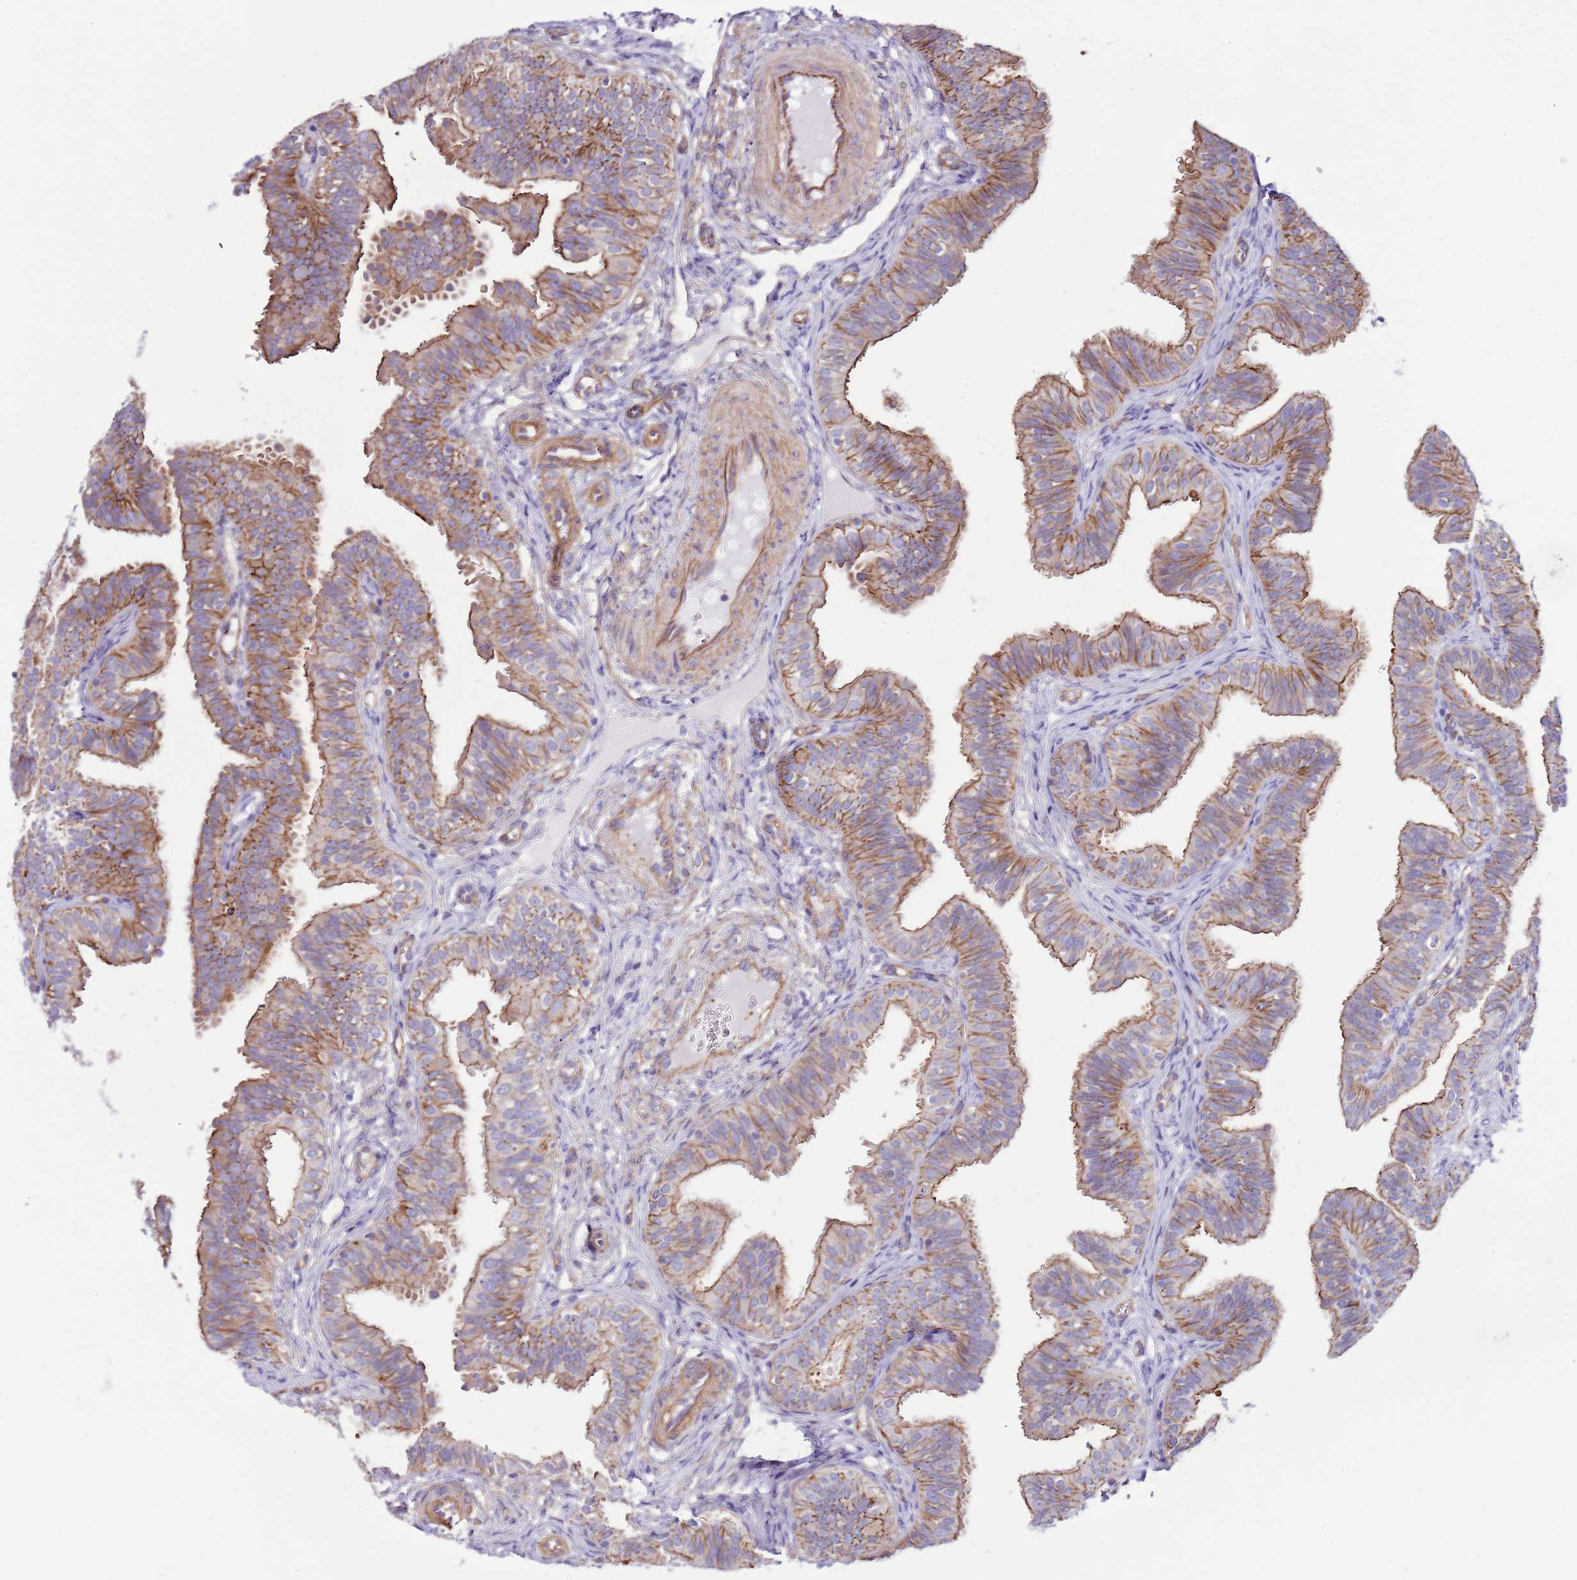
{"staining": {"intensity": "moderate", "quantity": ">75%", "location": "cytoplasmic/membranous"}, "tissue": "fallopian tube", "cell_type": "Glandular cells", "image_type": "normal", "snomed": [{"axis": "morphology", "description": "Normal tissue, NOS"}, {"axis": "topography", "description": "Fallopian tube"}], "caption": "Protein expression by immunohistochemistry (IHC) exhibits moderate cytoplasmic/membranous expression in approximately >75% of glandular cells in benign fallopian tube. (DAB IHC, brown staining for protein, blue staining for nuclei).", "gene": "GFRAL", "patient": {"sex": "female", "age": 35}}